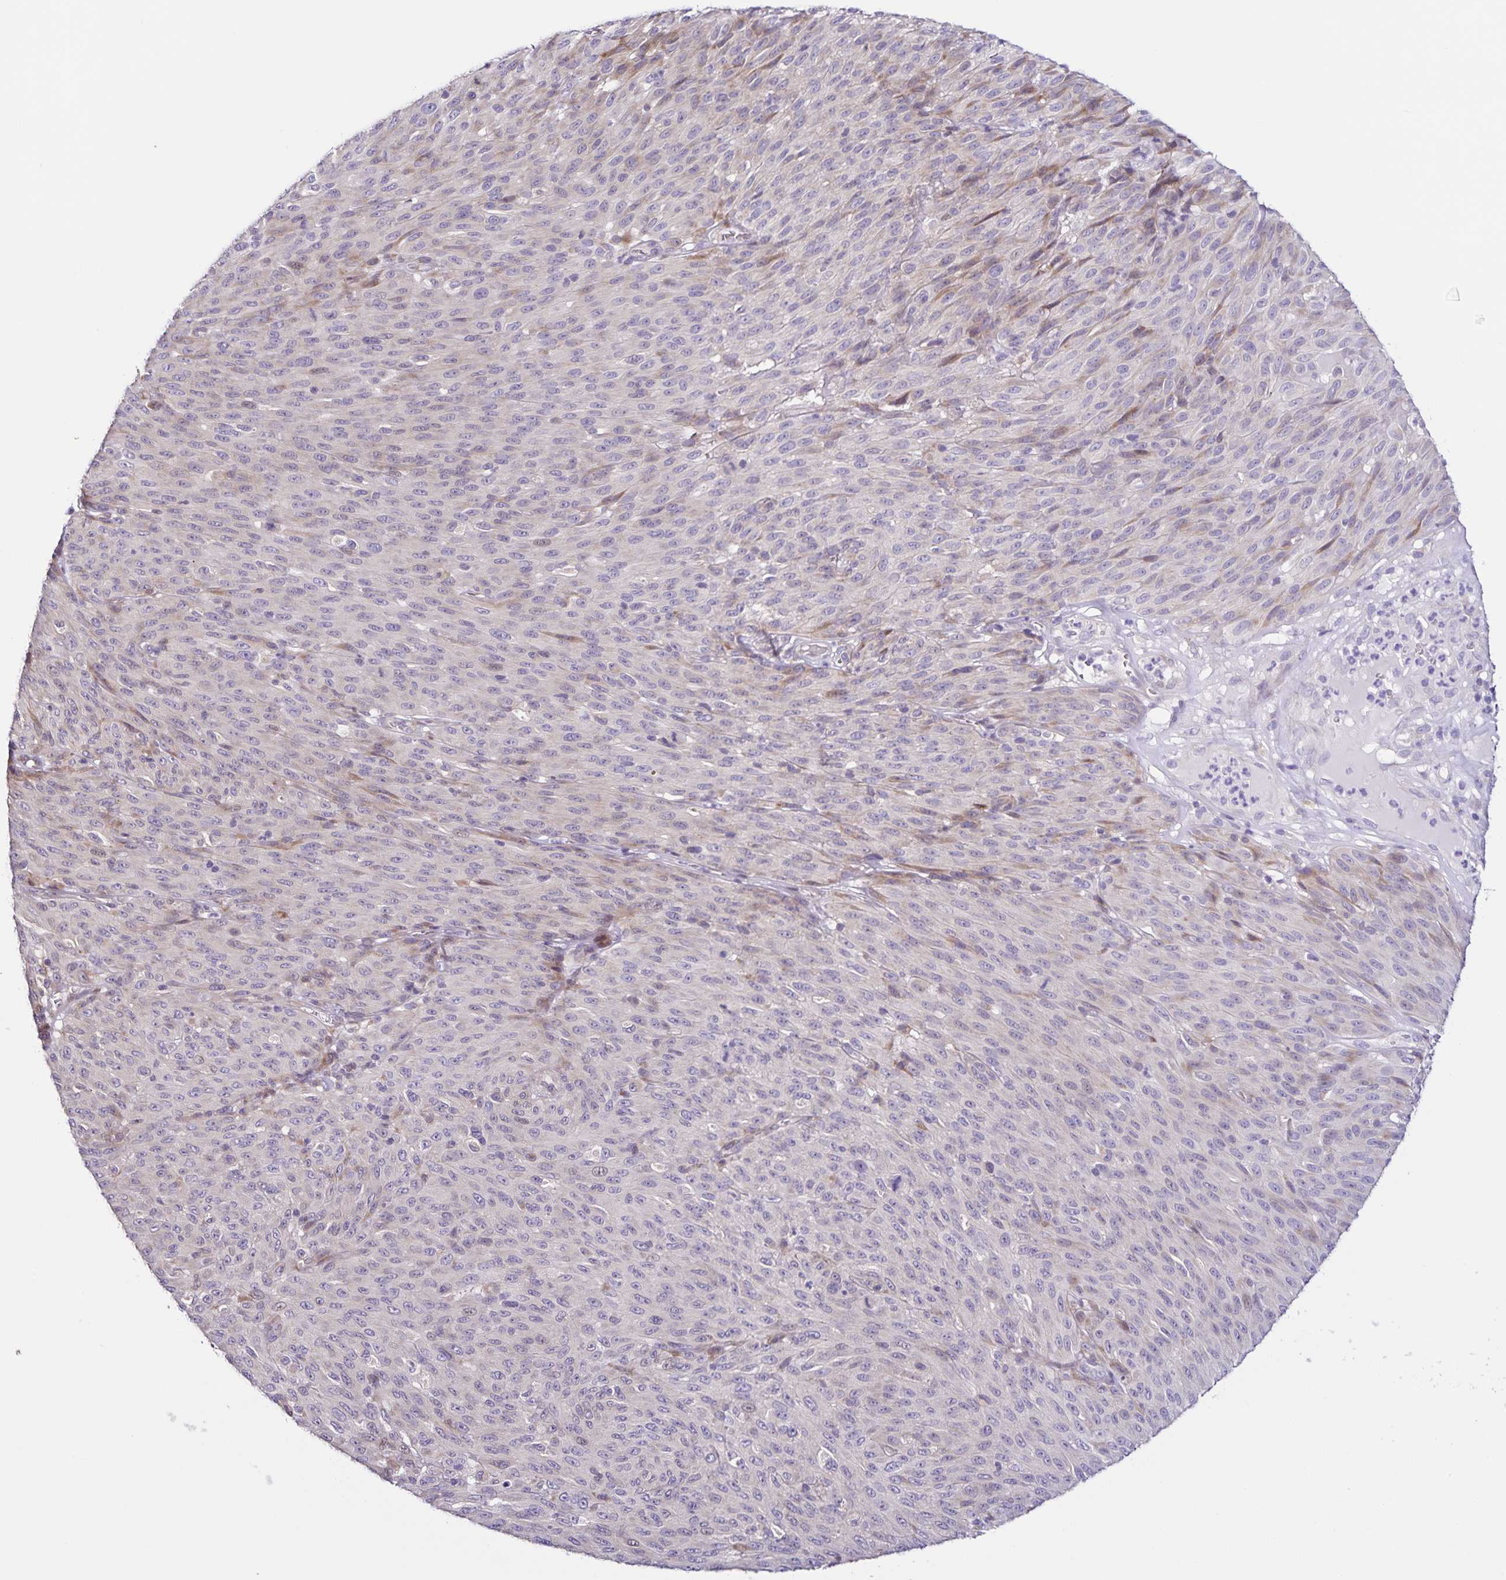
{"staining": {"intensity": "negative", "quantity": "none", "location": "none"}, "tissue": "melanoma", "cell_type": "Tumor cells", "image_type": "cancer", "snomed": [{"axis": "morphology", "description": "Malignant melanoma, NOS"}, {"axis": "topography", "description": "Skin"}], "caption": "Tumor cells show no significant positivity in melanoma.", "gene": "RNFT2", "patient": {"sex": "male", "age": 85}}